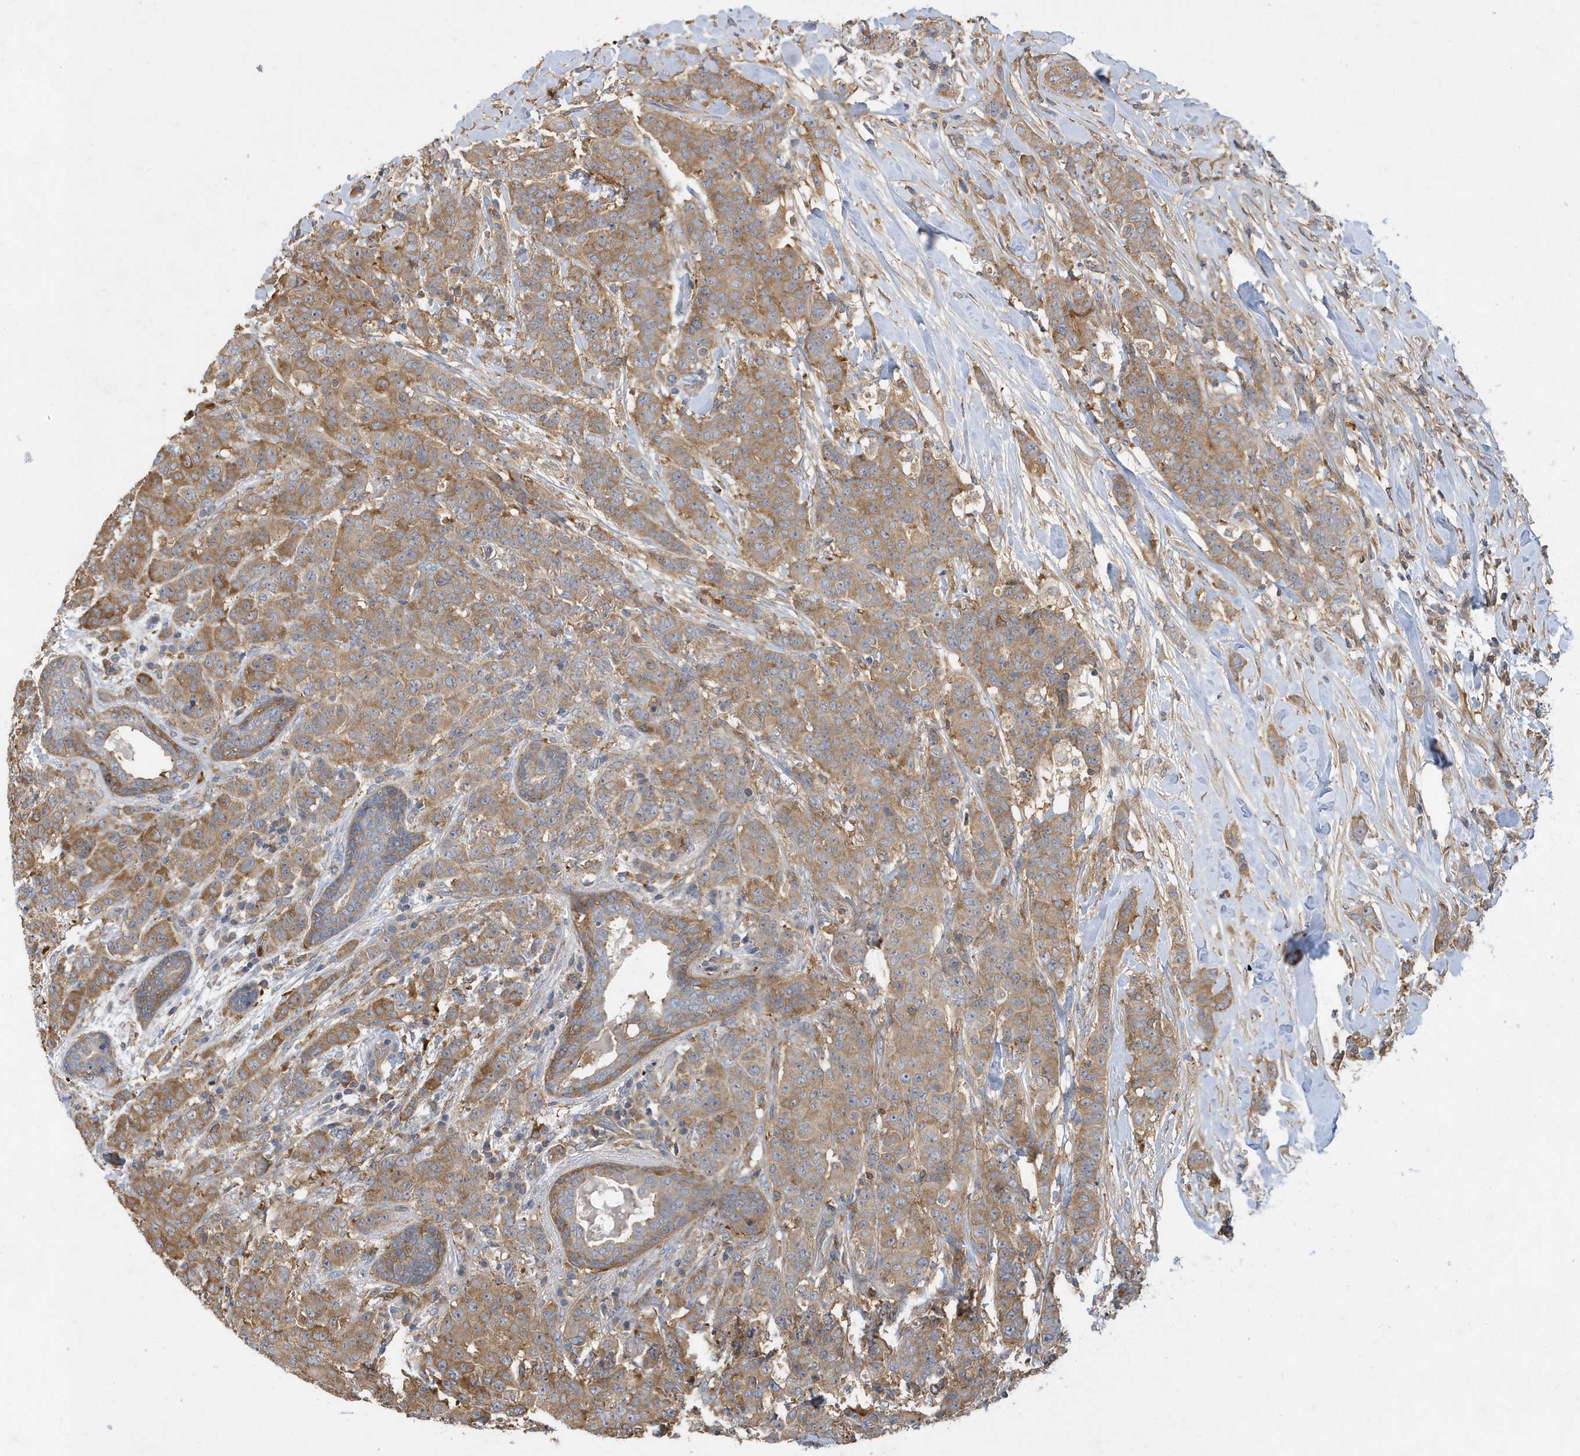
{"staining": {"intensity": "moderate", "quantity": ">75%", "location": "cytoplasmic/membranous"}, "tissue": "breast cancer", "cell_type": "Tumor cells", "image_type": "cancer", "snomed": [{"axis": "morphology", "description": "Duct carcinoma"}, {"axis": "topography", "description": "Breast"}], "caption": "A histopathology image of breast cancer (intraductal carcinoma) stained for a protein reveals moderate cytoplasmic/membranous brown staining in tumor cells.", "gene": "LAPTM4A", "patient": {"sex": "female", "age": 40}}